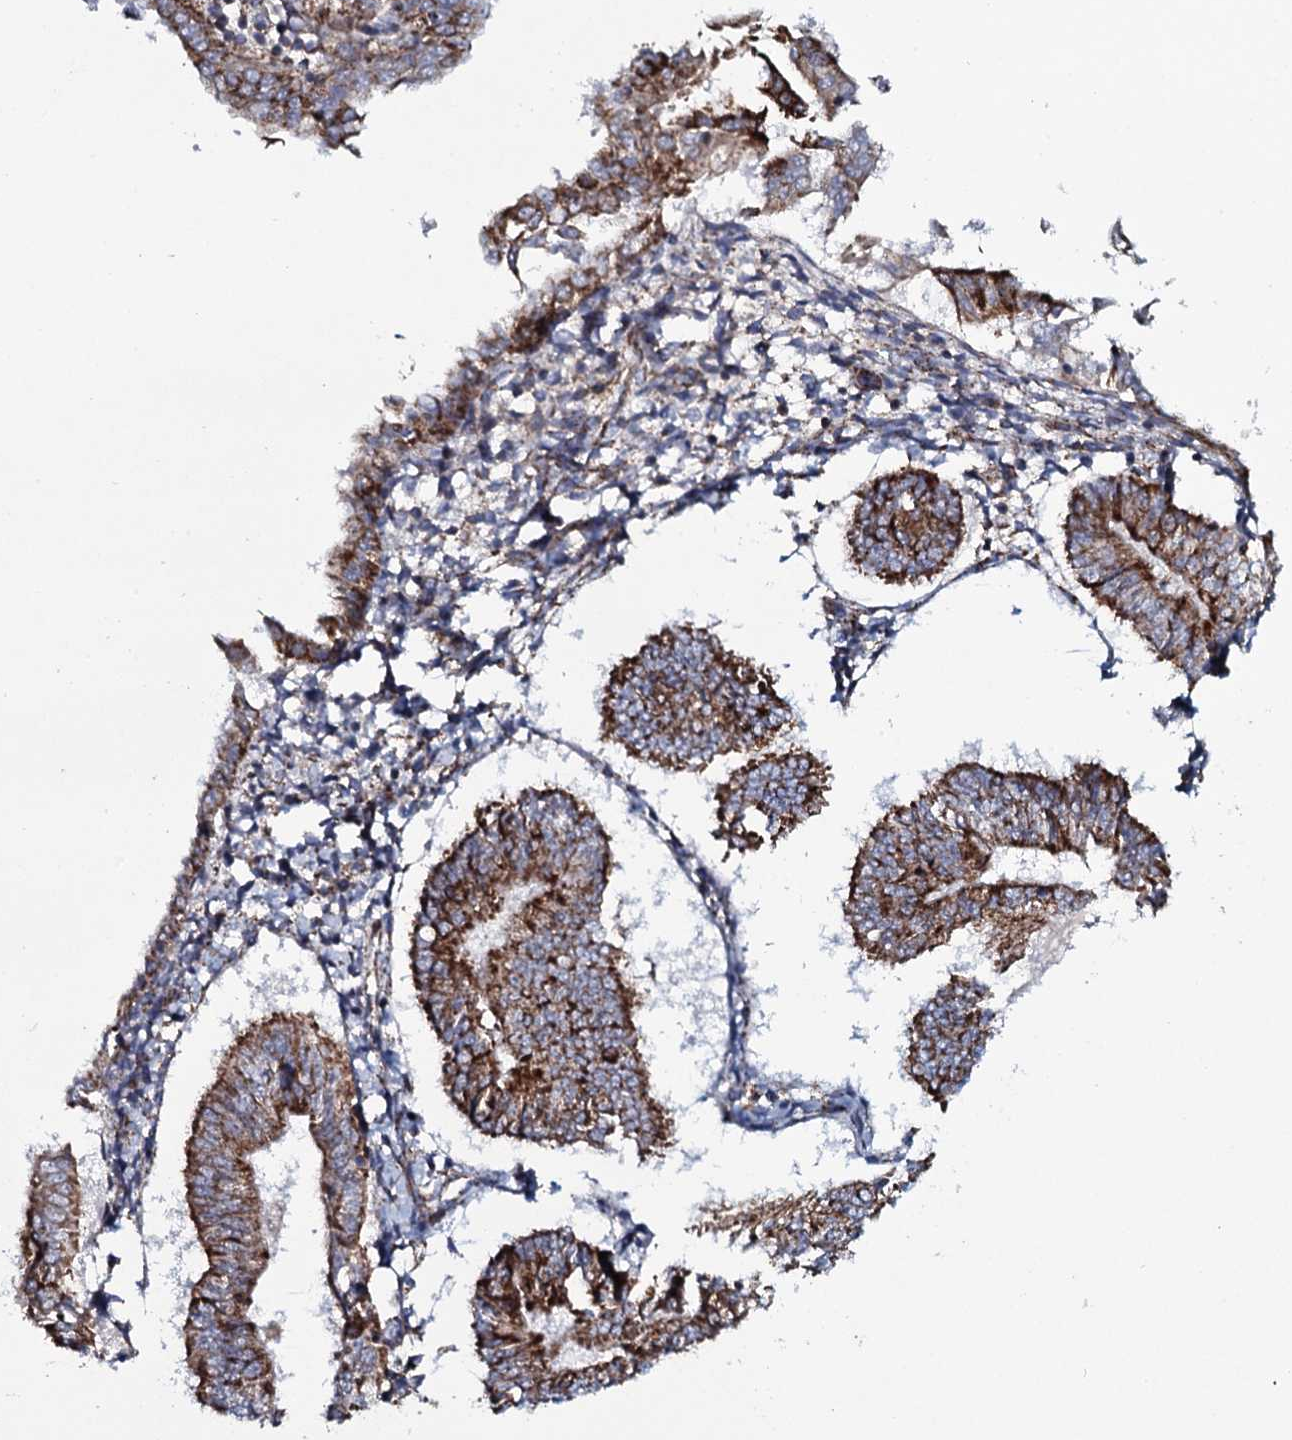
{"staining": {"intensity": "strong", "quantity": ">75%", "location": "cytoplasmic/membranous"}, "tissue": "endometrial cancer", "cell_type": "Tumor cells", "image_type": "cancer", "snomed": [{"axis": "morphology", "description": "Adenocarcinoma, NOS"}, {"axis": "topography", "description": "Endometrium"}], "caption": "A brown stain shows strong cytoplasmic/membranous positivity of a protein in endometrial cancer tumor cells.", "gene": "EVC2", "patient": {"sex": "female", "age": 58}}